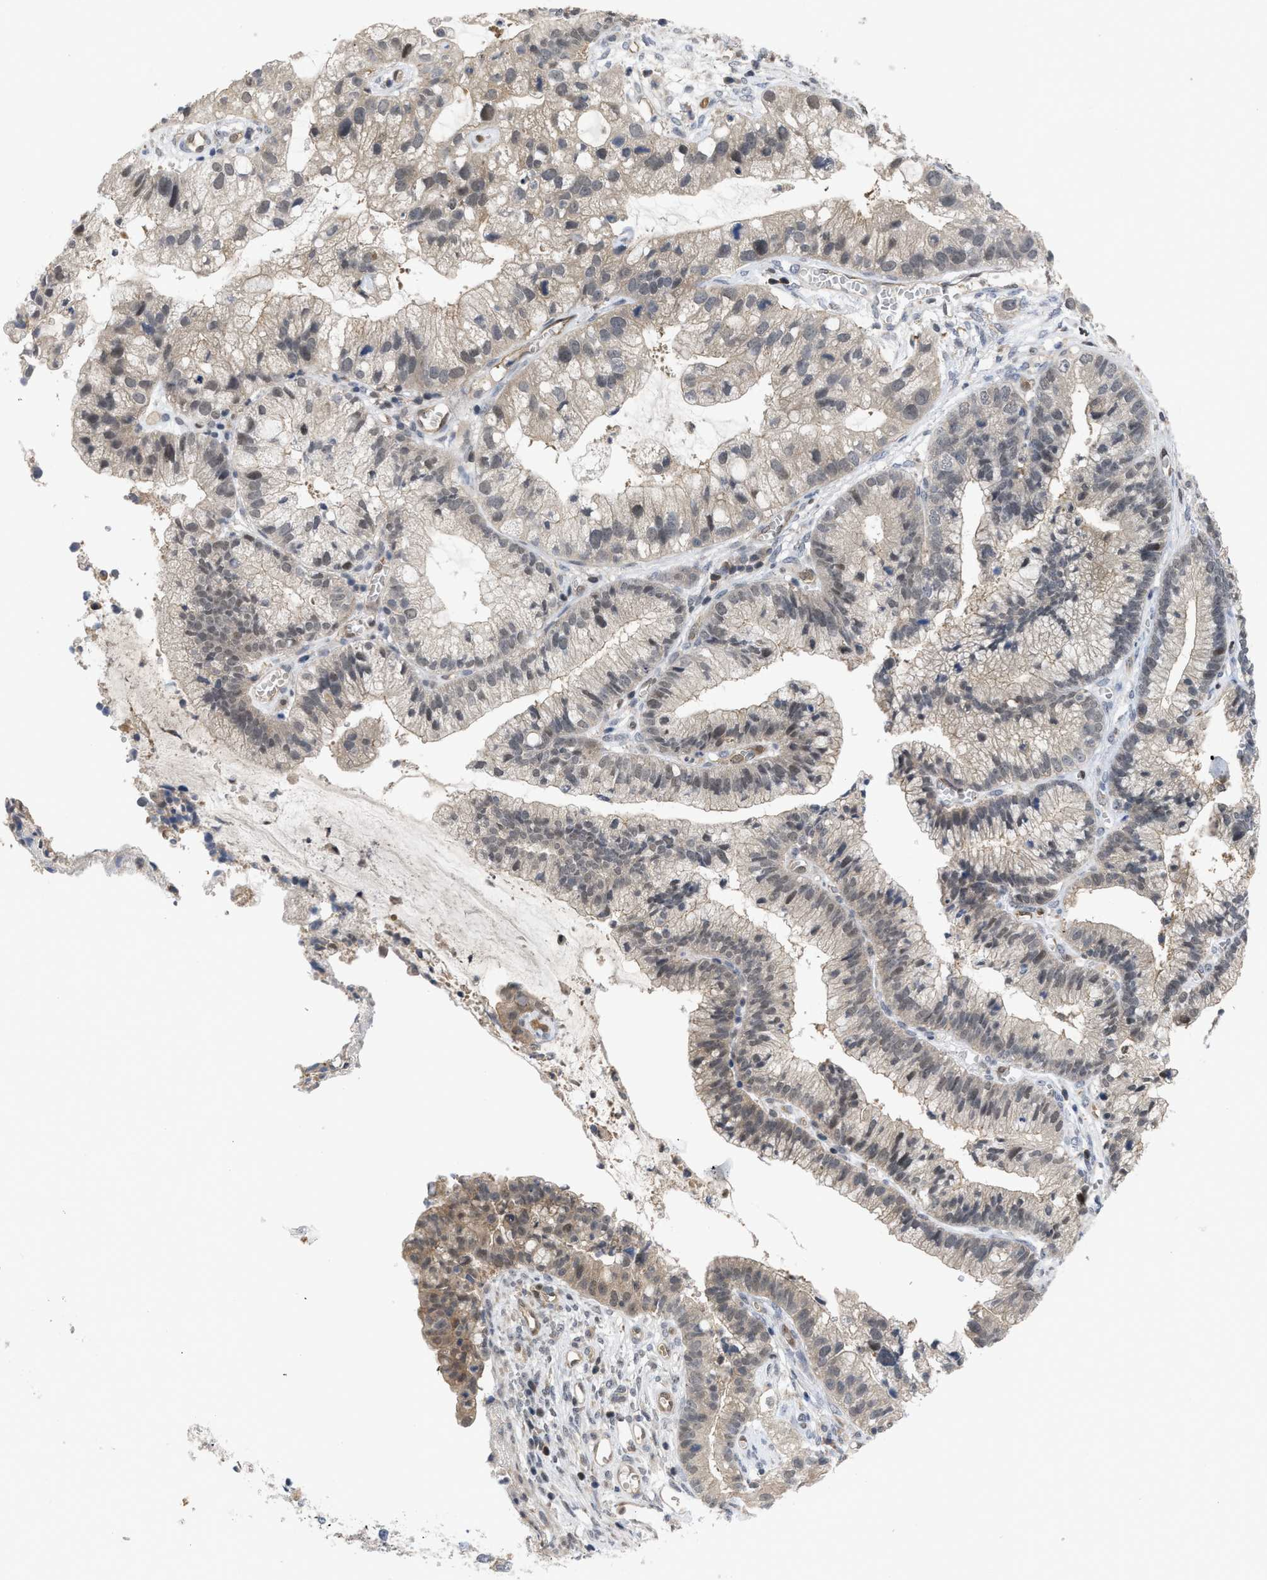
{"staining": {"intensity": "negative", "quantity": "none", "location": "none"}, "tissue": "cervical cancer", "cell_type": "Tumor cells", "image_type": "cancer", "snomed": [{"axis": "morphology", "description": "Adenocarcinoma, NOS"}, {"axis": "topography", "description": "Cervix"}], "caption": "This is a photomicrograph of IHC staining of cervical cancer (adenocarcinoma), which shows no expression in tumor cells. (Brightfield microscopy of DAB immunohistochemistry (IHC) at high magnification).", "gene": "LDAF1", "patient": {"sex": "female", "age": 44}}